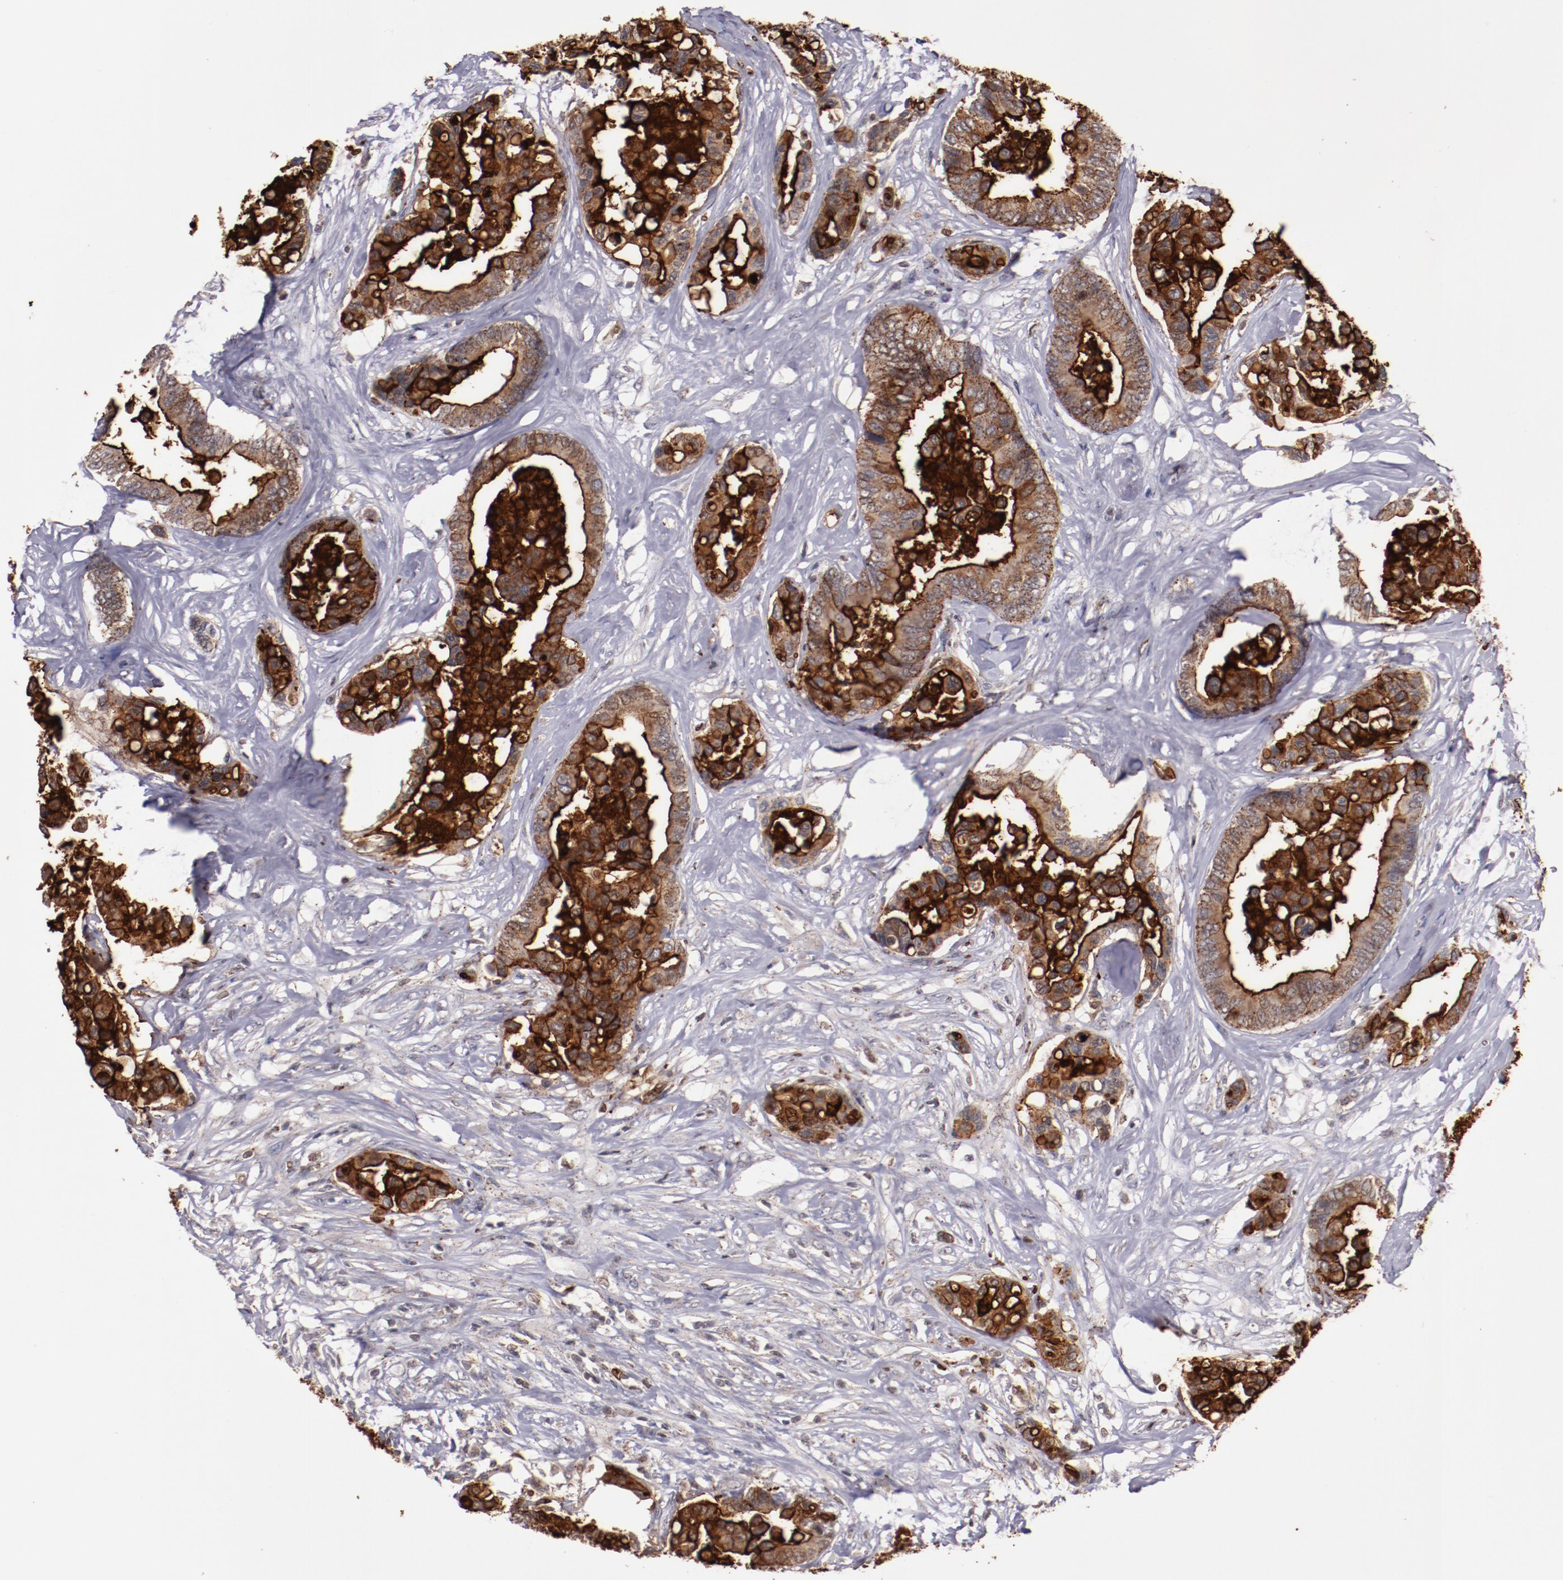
{"staining": {"intensity": "strong", "quantity": ">75%", "location": "cytoplasmic/membranous"}, "tissue": "colorectal cancer", "cell_type": "Tumor cells", "image_type": "cancer", "snomed": [{"axis": "morphology", "description": "Adenocarcinoma, NOS"}, {"axis": "topography", "description": "Colon"}], "caption": "The photomicrograph displays staining of colorectal adenocarcinoma, revealing strong cytoplasmic/membranous protein expression (brown color) within tumor cells.", "gene": "SYP", "patient": {"sex": "male", "age": 82}}